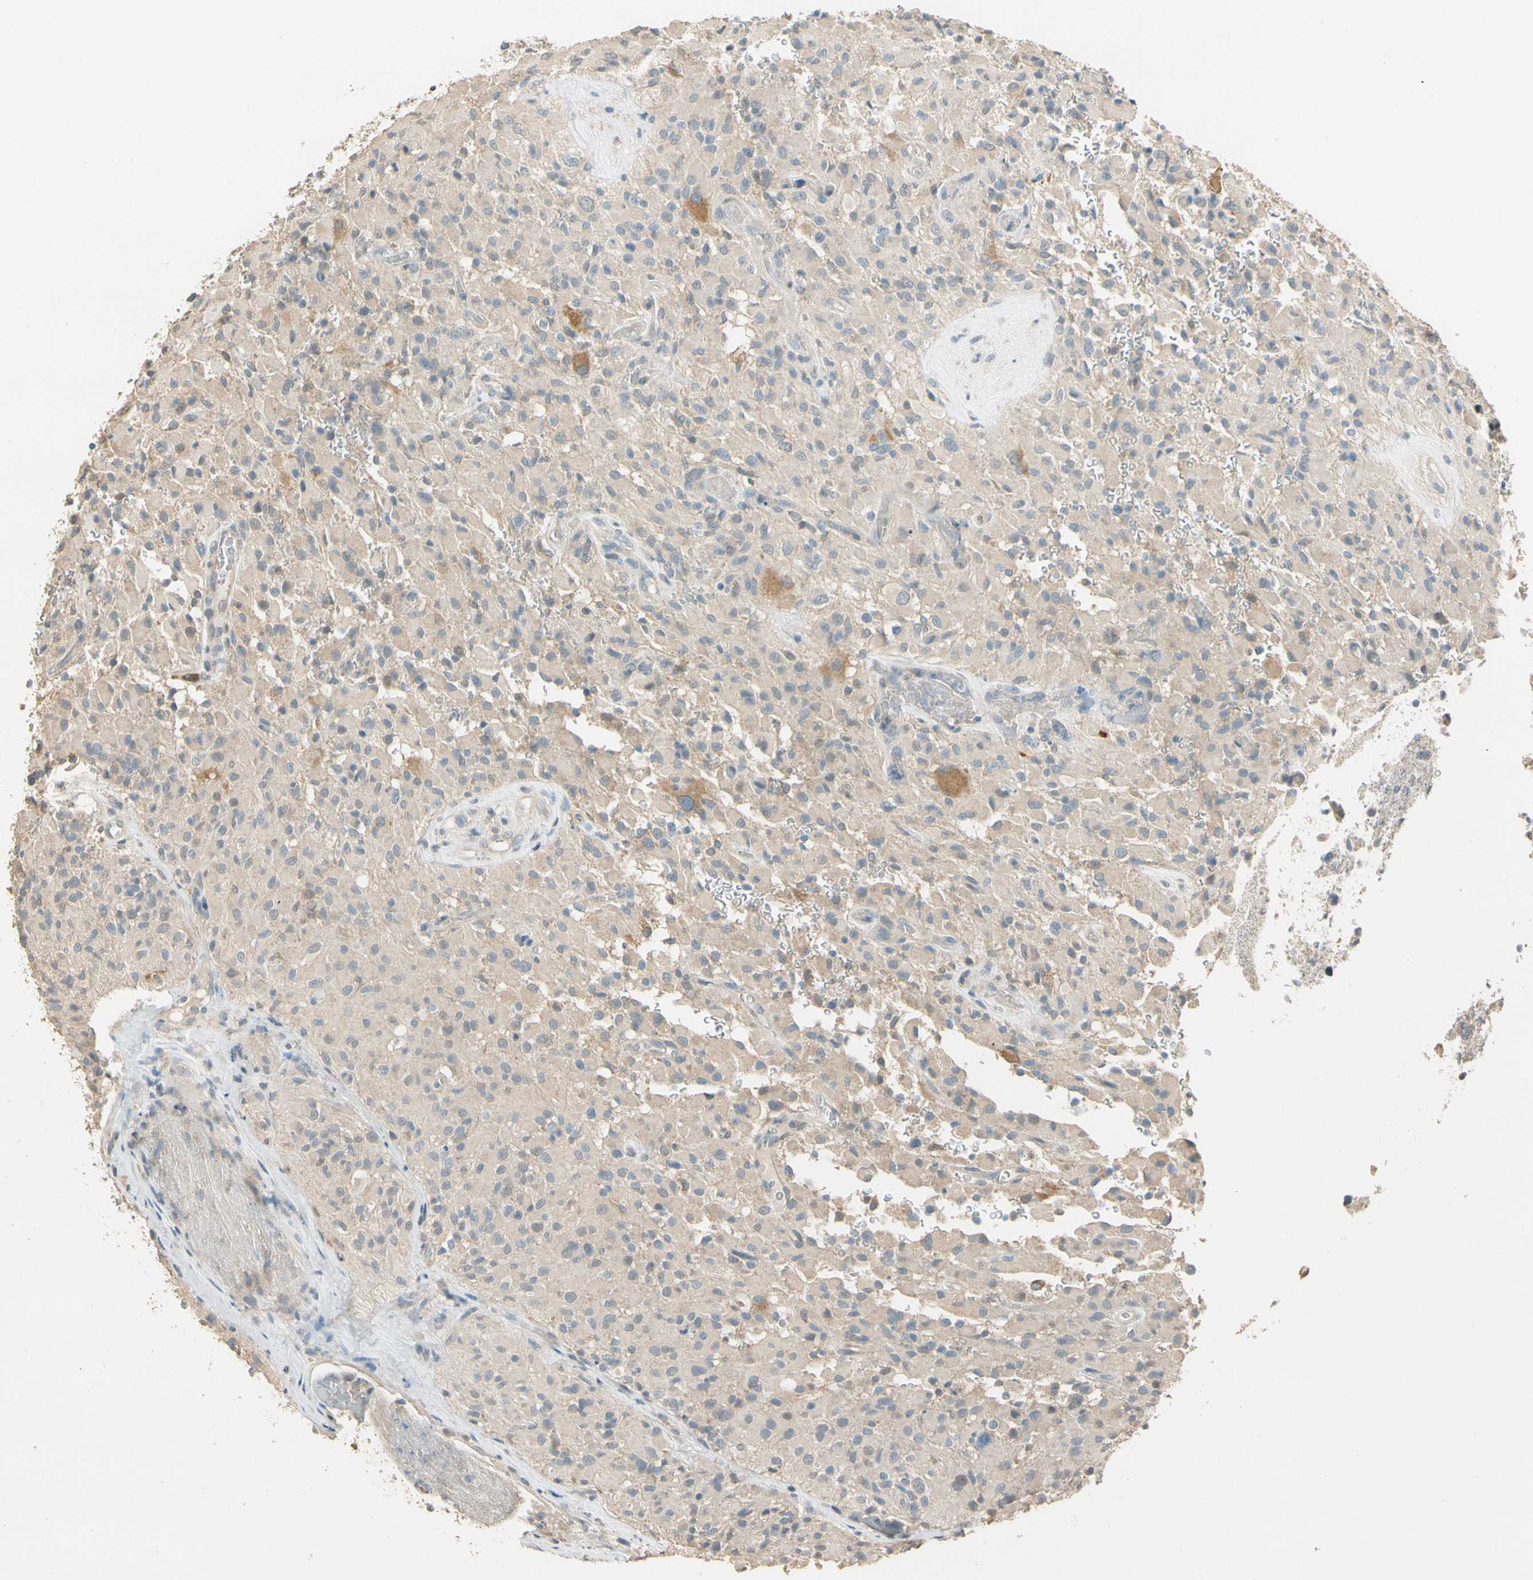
{"staining": {"intensity": "weak", "quantity": ">75%", "location": "cytoplasmic/membranous"}, "tissue": "glioma", "cell_type": "Tumor cells", "image_type": "cancer", "snomed": [{"axis": "morphology", "description": "Glioma, malignant, High grade"}, {"axis": "topography", "description": "Brain"}], "caption": "Protein staining of glioma tissue demonstrates weak cytoplasmic/membranous staining in approximately >75% of tumor cells. The protein of interest is shown in brown color, while the nuclei are stained blue.", "gene": "MAP3K7", "patient": {"sex": "male", "age": 71}}